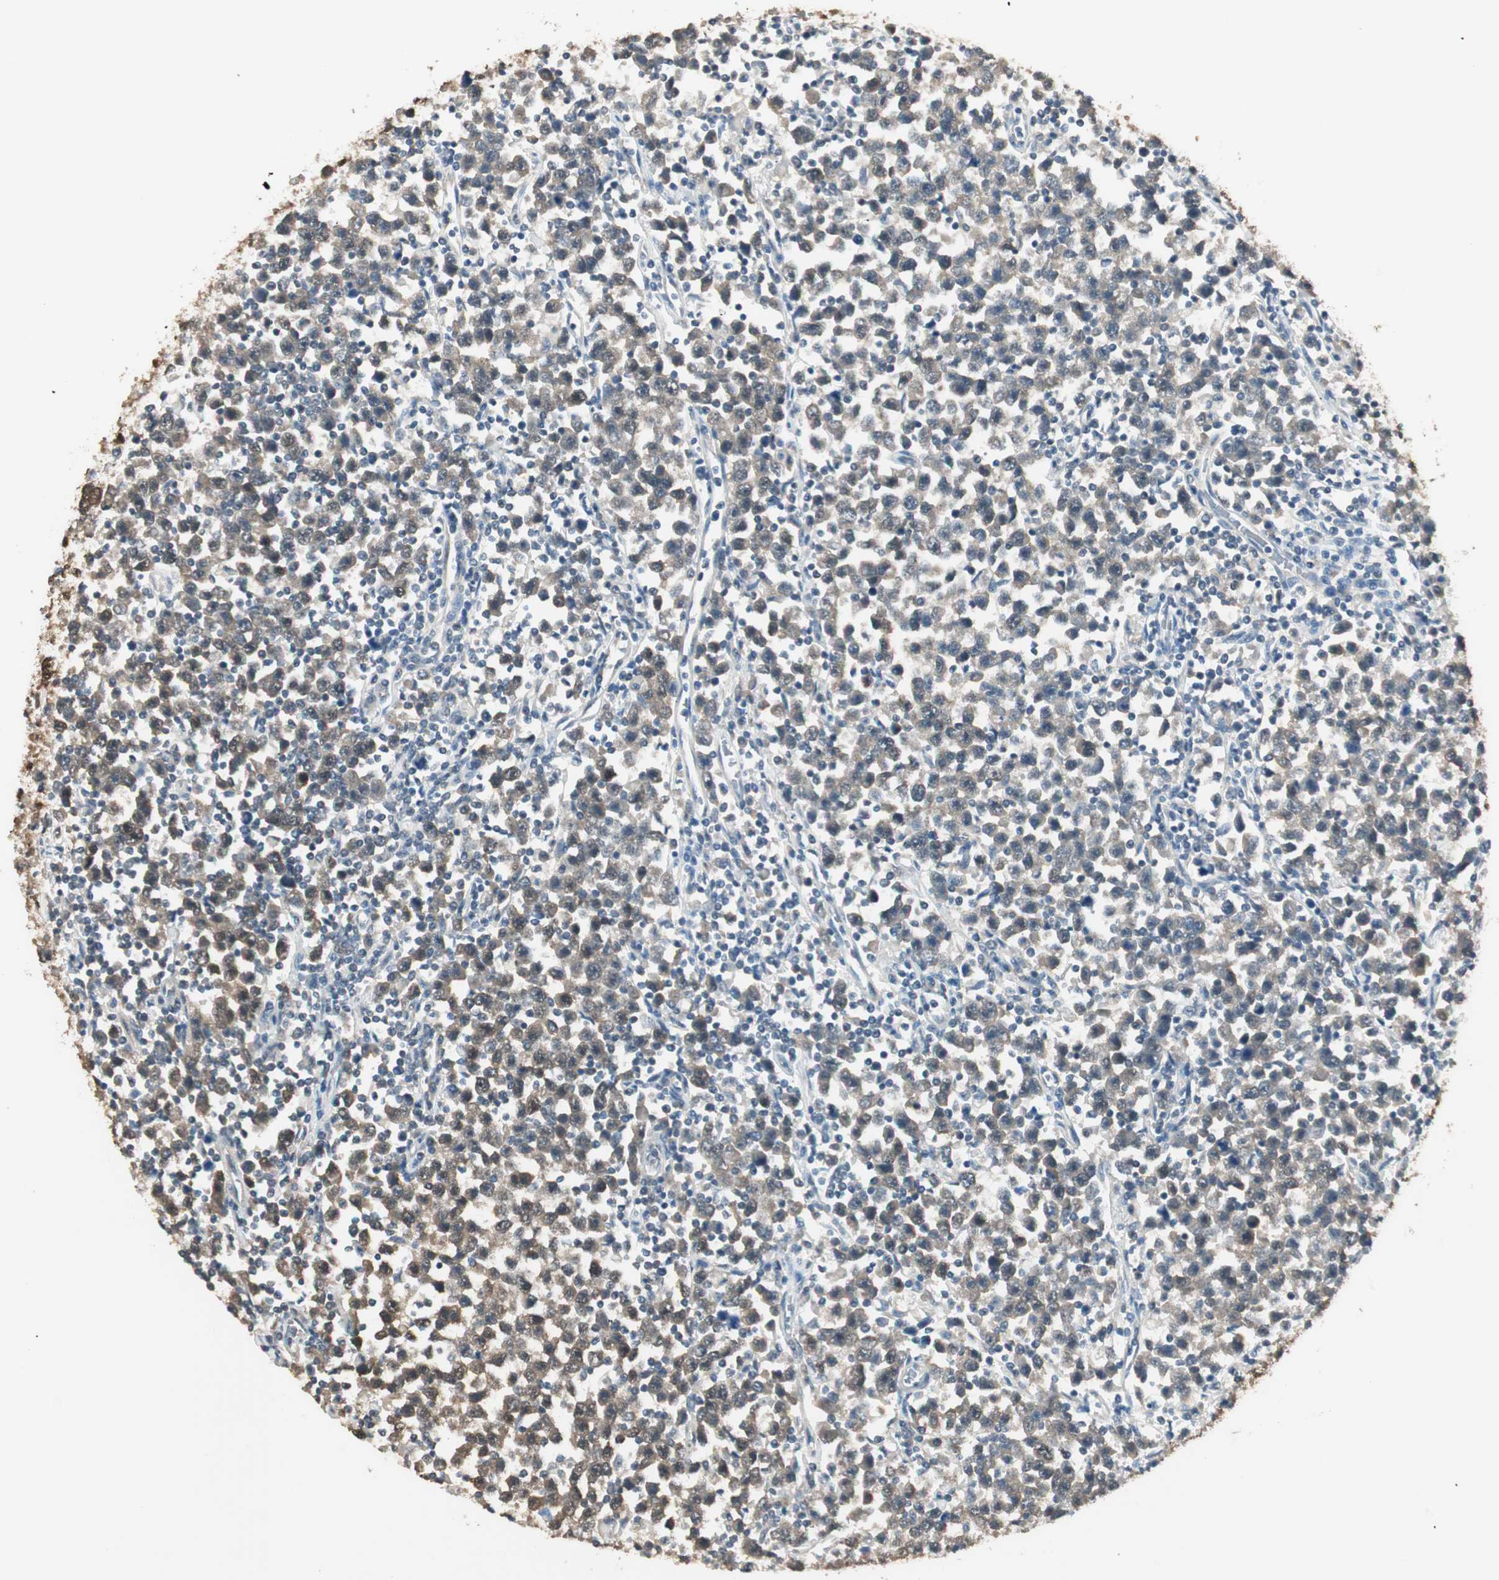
{"staining": {"intensity": "weak", "quantity": "25%-75%", "location": "cytoplasmic/membranous"}, "tissue": "testis cancer", "cell_type": "Tumor cells", "image_type": "cancer", "snomed": [{"axis": "morphology", "description": "Seminoma, NOS"}, {"axis": "topography", "description": "Testis"}], "caption": "Immunohistochemical staining of seminoma (testis) reveals weak cytoplasmic/membranous protein positivity in about 25%-75% of tumor cells.", "gene": "USP5", "patient": {"sex": "male", "age": 43}}